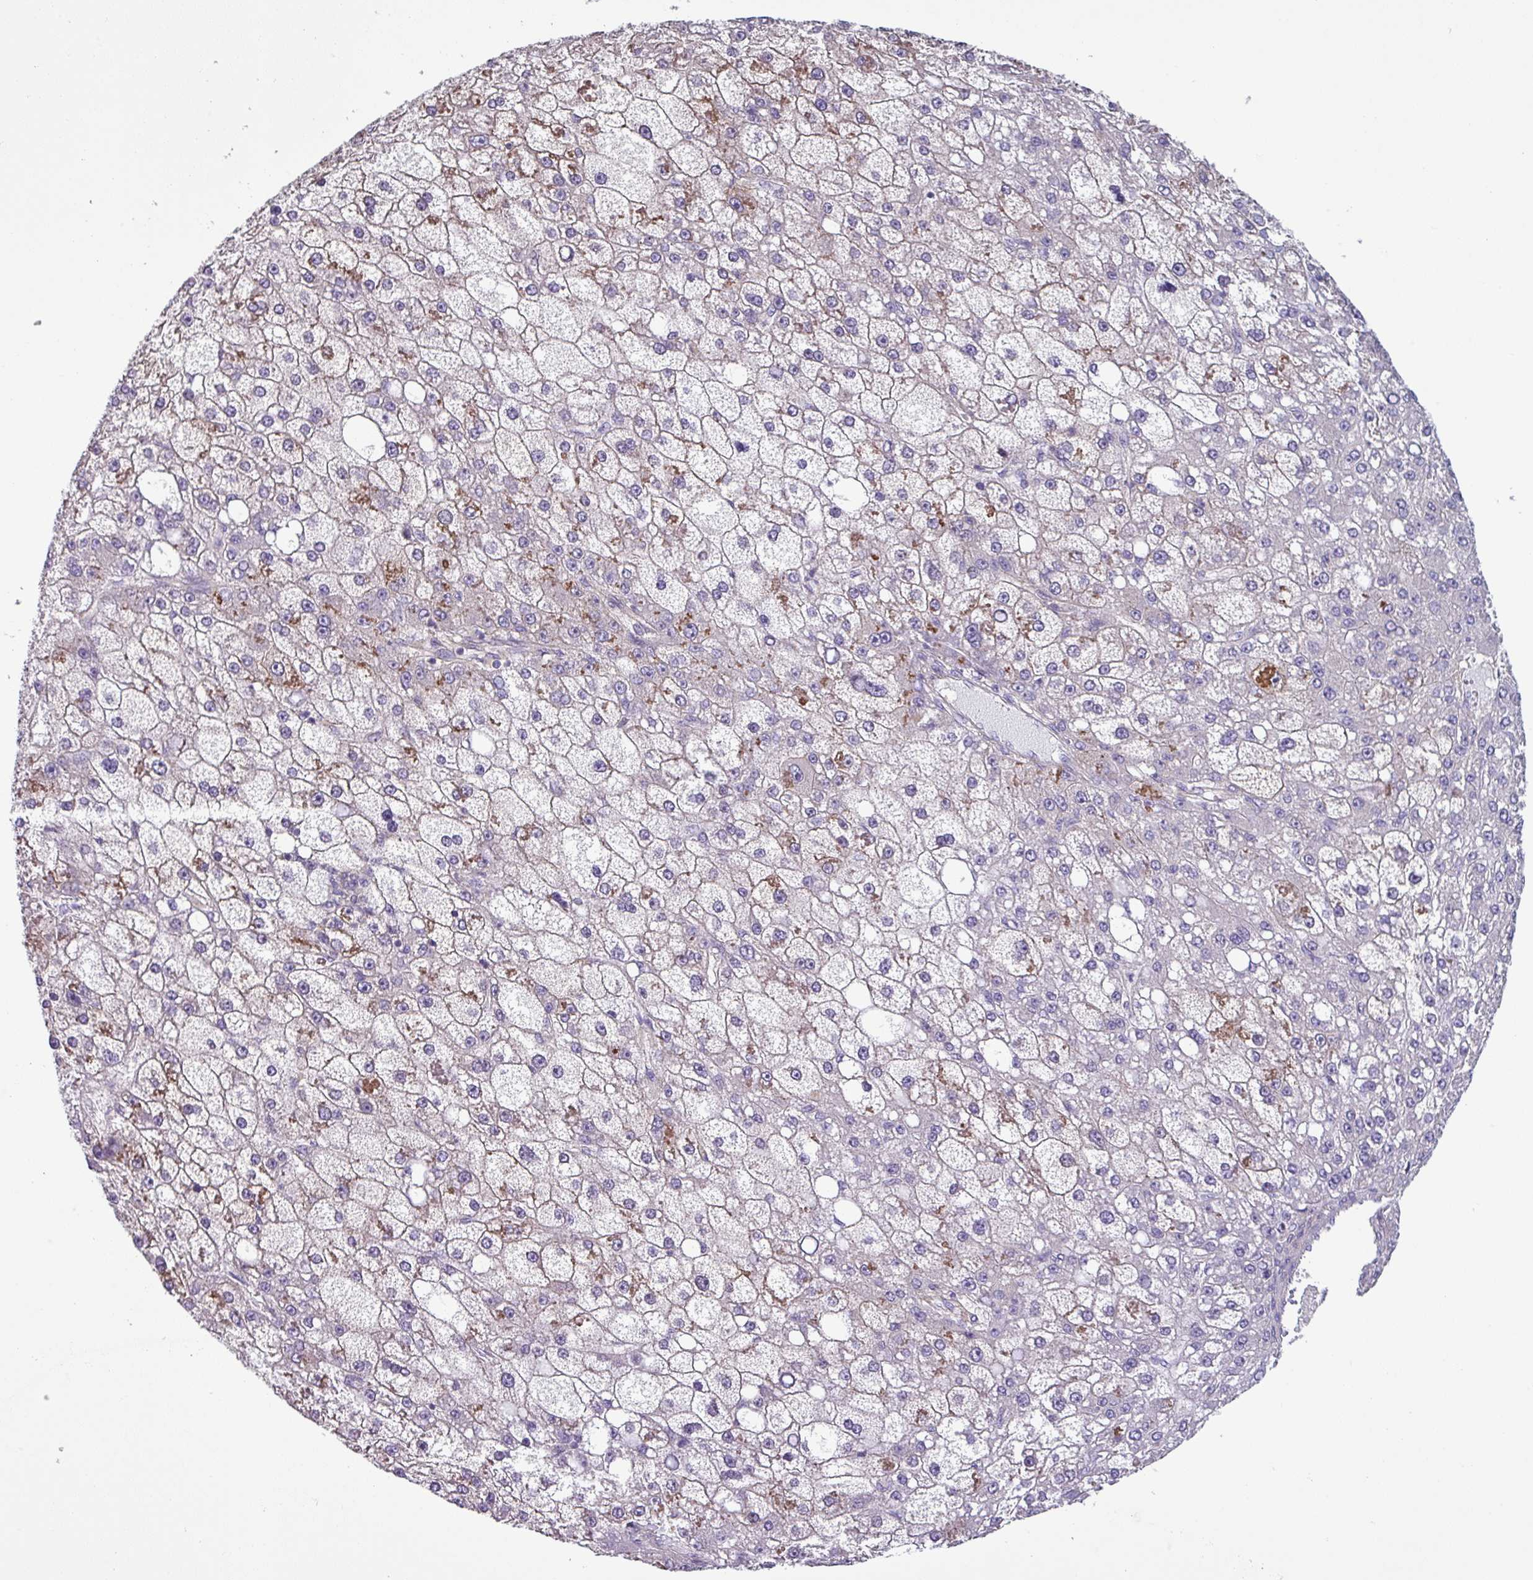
{"staining": {"intensity": "moderate", "quantity": "<25%", "location": "cytoplasmic/membranous"}, "tissue": "liver cancer", "cell_type": "Tumor cells", "image_type": "cancer", "snomed": [{"axis": "morphology", "description": "Carcinoma, Hepatocellular, NOS"}, {"axis": "topography", "description": "Liver"}], "caption": "Human hepatocellular carcinoma (liver) stained with a protein marker displays moderate staining in tumor cells.", "gene": "SLC23A2", "patient": {"sex": "male", "age": 67}}